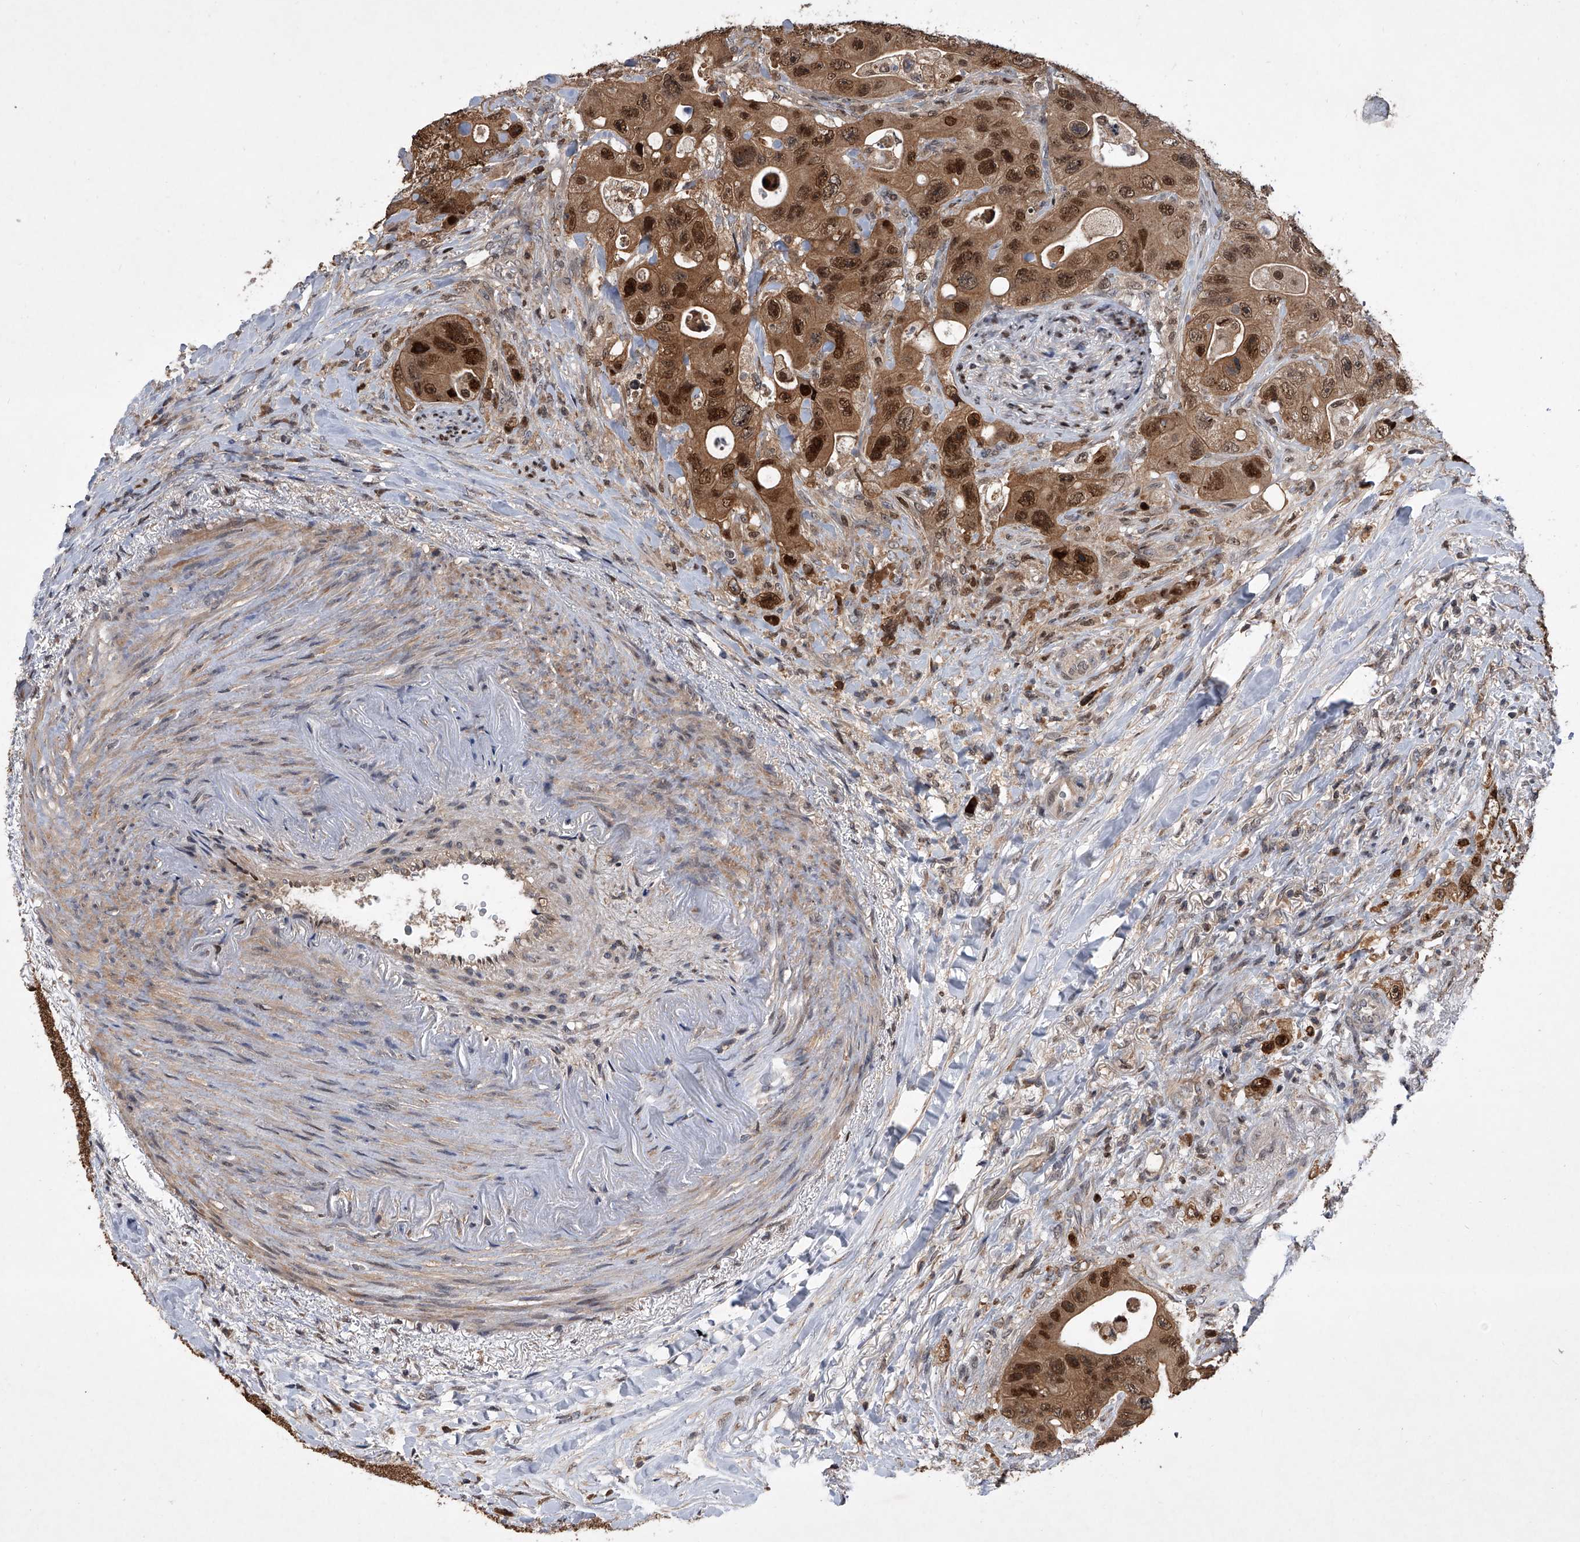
{"staining": {"intensity": "strong", "quantity": ">75%", "location": "cytoplasmic/membranous,nuclear"}, "tissue": "colorectal cancer", "cell_type": "Tumor cells", "image_type": "cancer", "snomed": [{"axis": "morphology", "description": "Adenocarcinoma, NOS"}, {"axis": "topography", "description": "Colon"}], "caption": "Brown immunohistochemical staining in colorectal adenocarcinoma reveals strong cytoplasmic/membranous and nuclear expression in approximately >75% of tumor cells. (Brightfield microscopy of DAB IHC at high magnification).", "gene": "BHLHE23", "patient": {"sex": "female", "age": 46}}